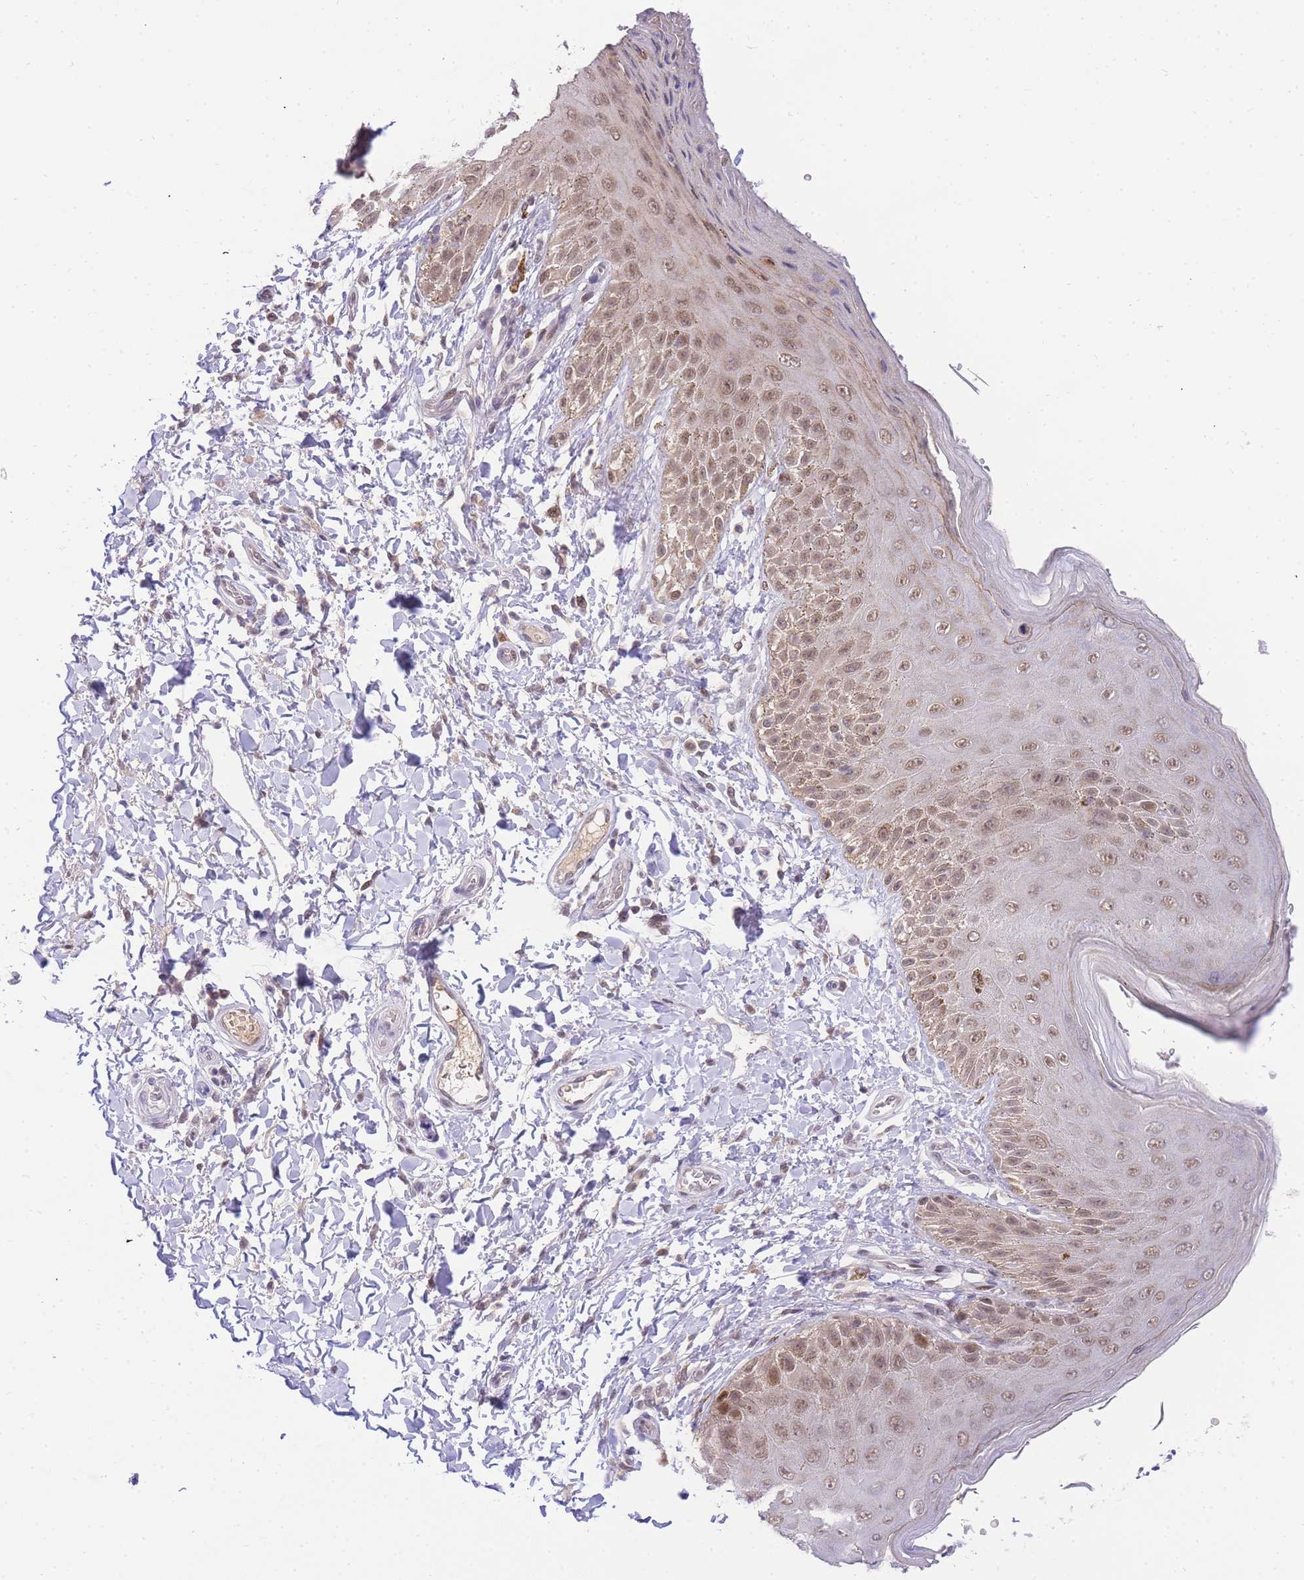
{"staining": {"intensity": "weak", "quantity": ">75%", "location": "nuclear"}, "tissue": "skin", "cell_type": "Epidermal cells", "image_type": "normal", "snomed": [{"axis": "morphology", "description": "Normal tissue, NOS"}, {"axis": "topography", "description": "Anal"}], "caption": "High-magnification brightfield microscopy of benign skin stained with DAB (brown) and counterstained with hematoxylin (blue). epidermal cells exhibit weak nuclear expression is identified in approximately>75% of cells.", "gene": "PUS10", "patient": {"sex": "male", "age": 44}}